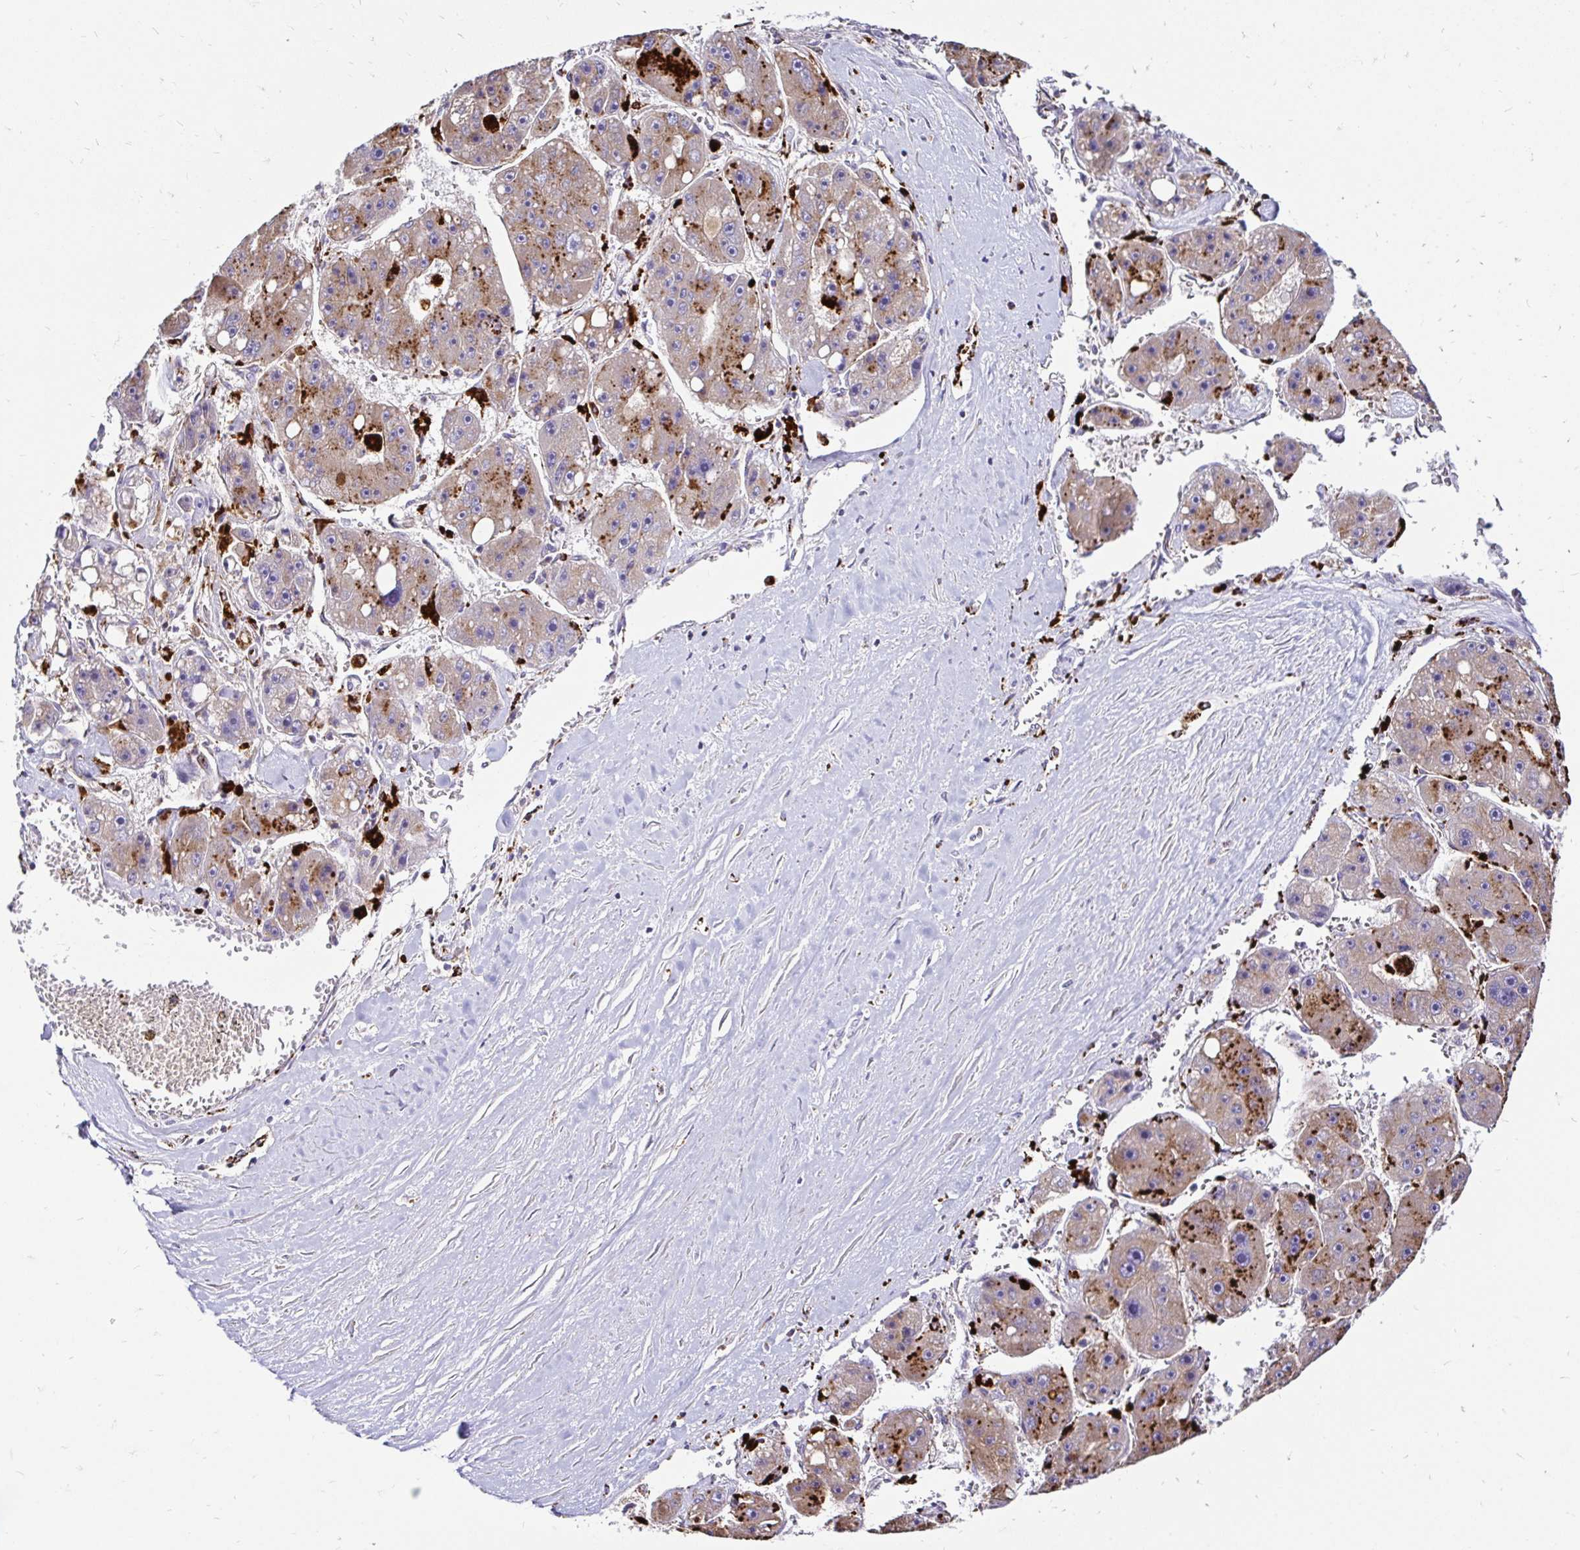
{"staining": {"intensity": "moderate", "quantity": "25%-75%", "location": "cytoplasmic/membranous"}, "tissue": "liver cancer", "cell_type": "Tumor cells", "image_type": "cancer", "snomed": [{"axis": "morphology", "description": "Carcinoma, Hepatocellular, NOS"}, {"axis": "topography", "description": "Liver"}], "caption": "Immunohistochemistry of liver cancer (hepatocellular carcinoma) demonstrates medium levels of moderate cytoplasmic/membranous positivity in about 25%-75% of tumor cells.", "gene": "FUCA1", "patient": {"sex": "female", "age": 61}}